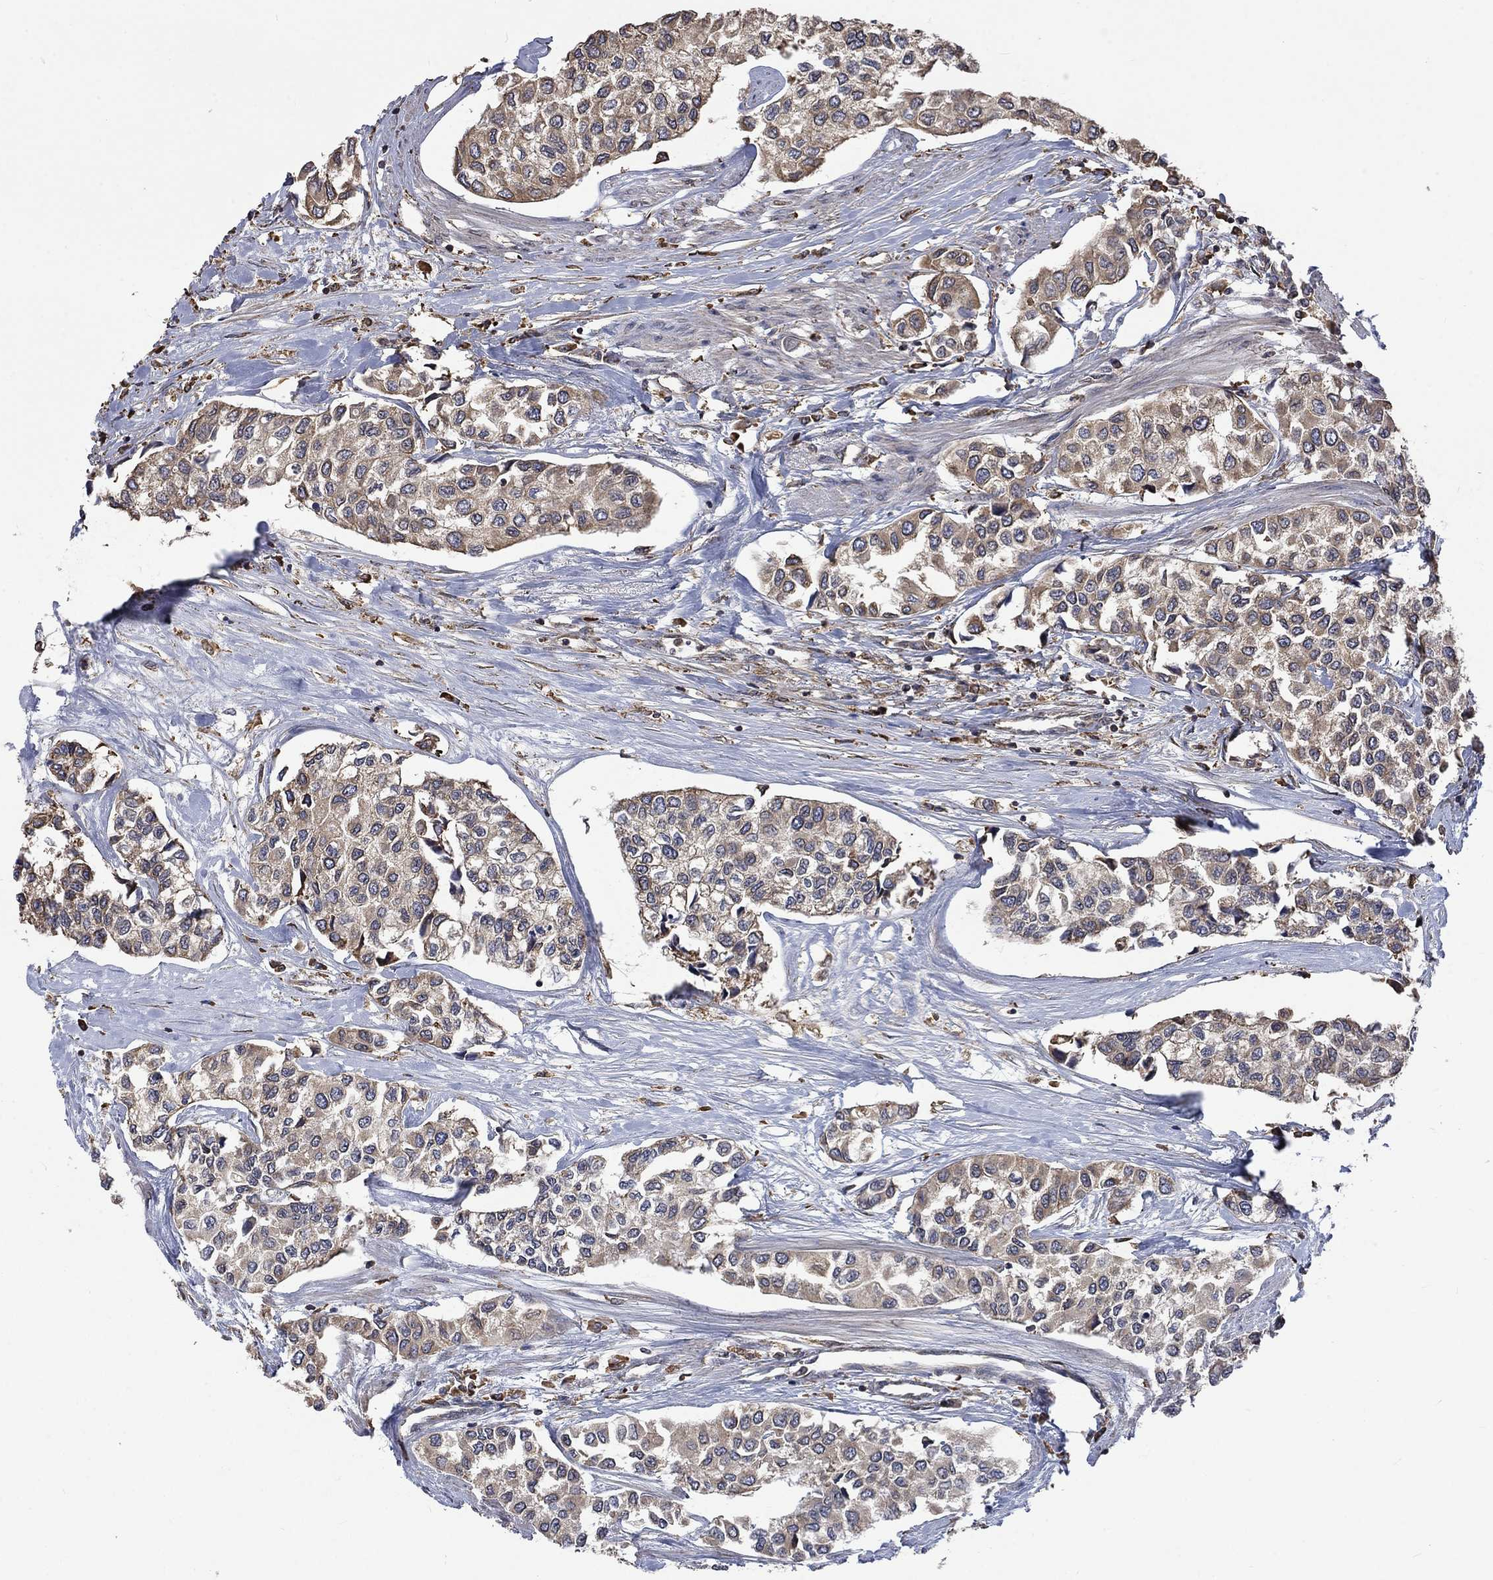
{"staining": {"intensity": "weak", "quantity": "25%-75%", "location": "cytoplasmic/membranous"}, "tissue": "urothelial cancer", "cell_type": "Tumor cells", "image_type": "cancer", "snomed": [{"axis": "morphology", "description": "Urothelial carcinoma, High grade"}, {"axis": "topography", "description": "Urinary bladder"}], "caption": "About 25%-75% of tumor cells in urothelial cancer show weak cytoplasmic/membranous protein positivity as visualized by brown immunohistochemical staining.", "gene": "ESRRA", "patient": {"sex": "male", "age": 73}}